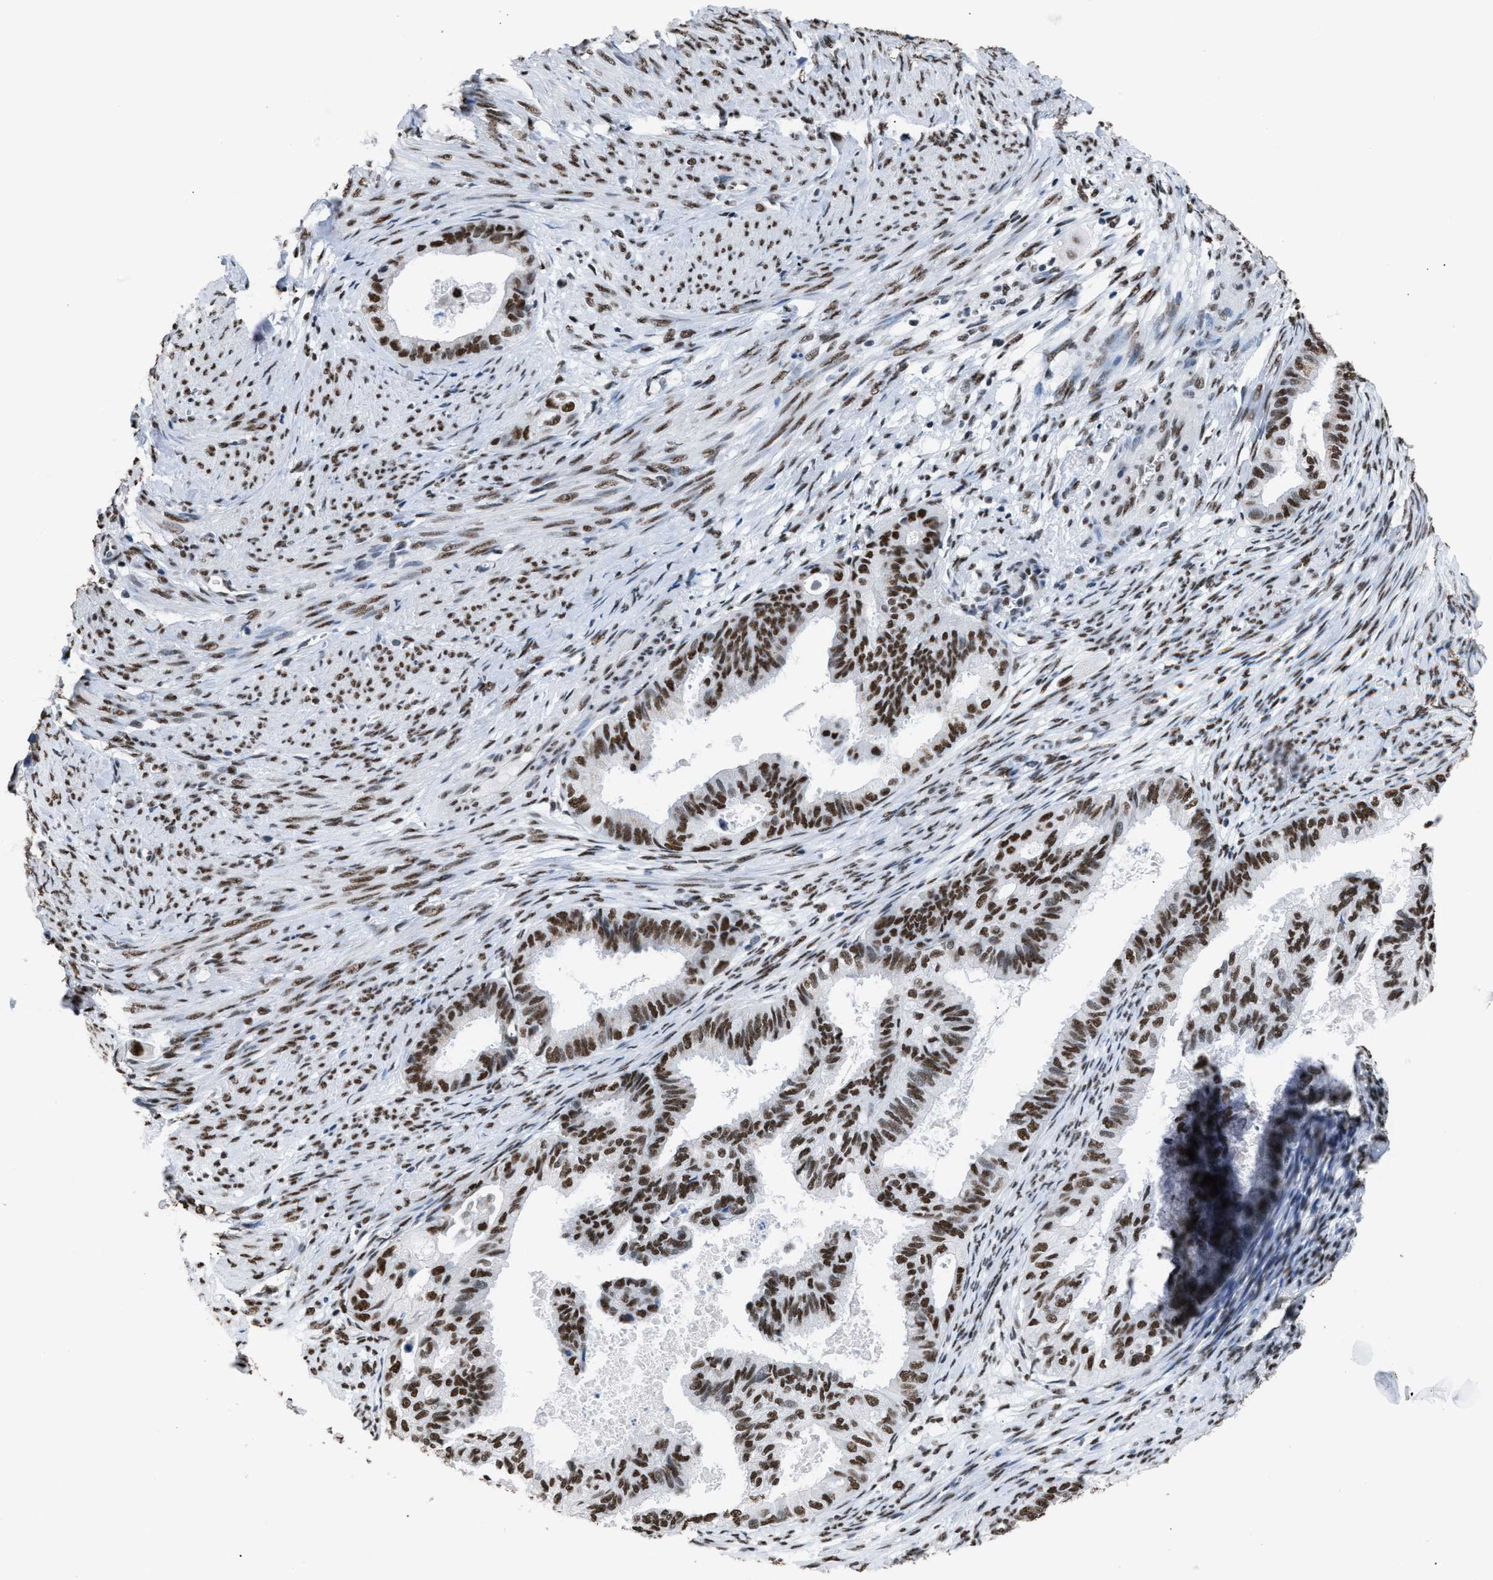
{"staining": {"intensity": "strong", "quantity": ">75%", "location": "nuclear"}, "tissue": "cervical cancer", "cell_type": "Tumor cells", "image_type": "cancer", "snomed": [{"axis": "morphology", "description": "Normal tissue, NOS"}, {"axis": "morphology", "description": "Adenocarcinoma, NOS"}, {"axis": "topography", "description": "Cervix"}, {"axis": "topography", "description": "Endometrium"}], "caption": "Immunohistochemical staining of human cervical cancer shows high levels of strong nuclear positivity in about >75% of tumor cells.", "gene": "CCAR2", "patient": {"sex": "female", "age": 86}}